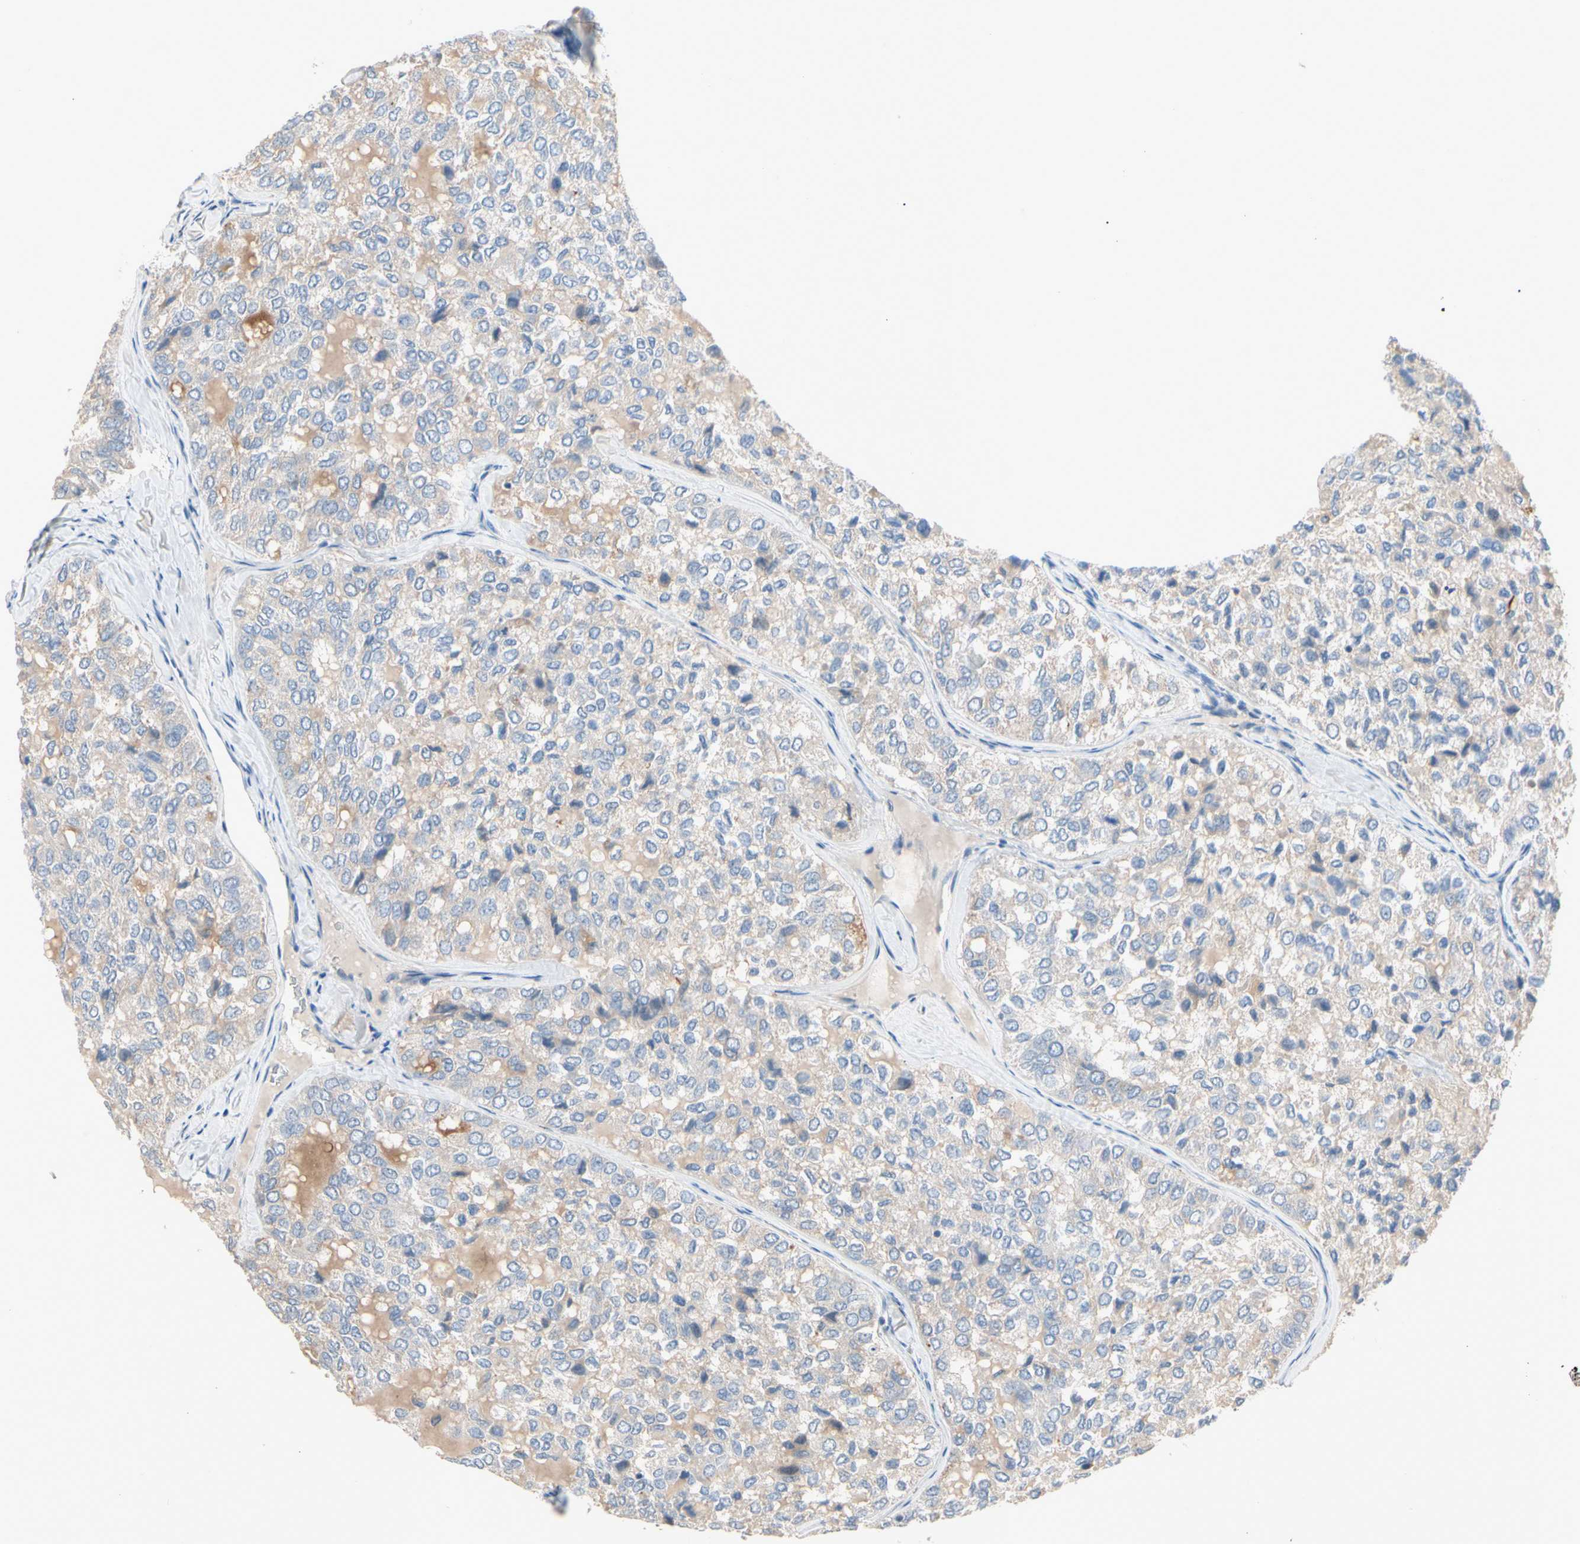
{"staining": {"intensity": "weak", "quantity": "25%-75%", "location": "cytoplasmic/membranous"}, "tissue": "thyroid cancer", "cell_type": "Tumor cells", "image_type": "cancer", "snomed": [{"axis": "morphology", "description": "Follicular adenoma carcinoma, NOS"}, {"axis": "topography", "description": "Thyroid gland"}], "caption": "Thyroid cancer (follicular adenoma carcinoma) stained for a protein exhibits weak cytoplasmic/membranous positivity in tumor cells.", "gene": "MARK1", "patient": {"sex": "male", "age": 75}}